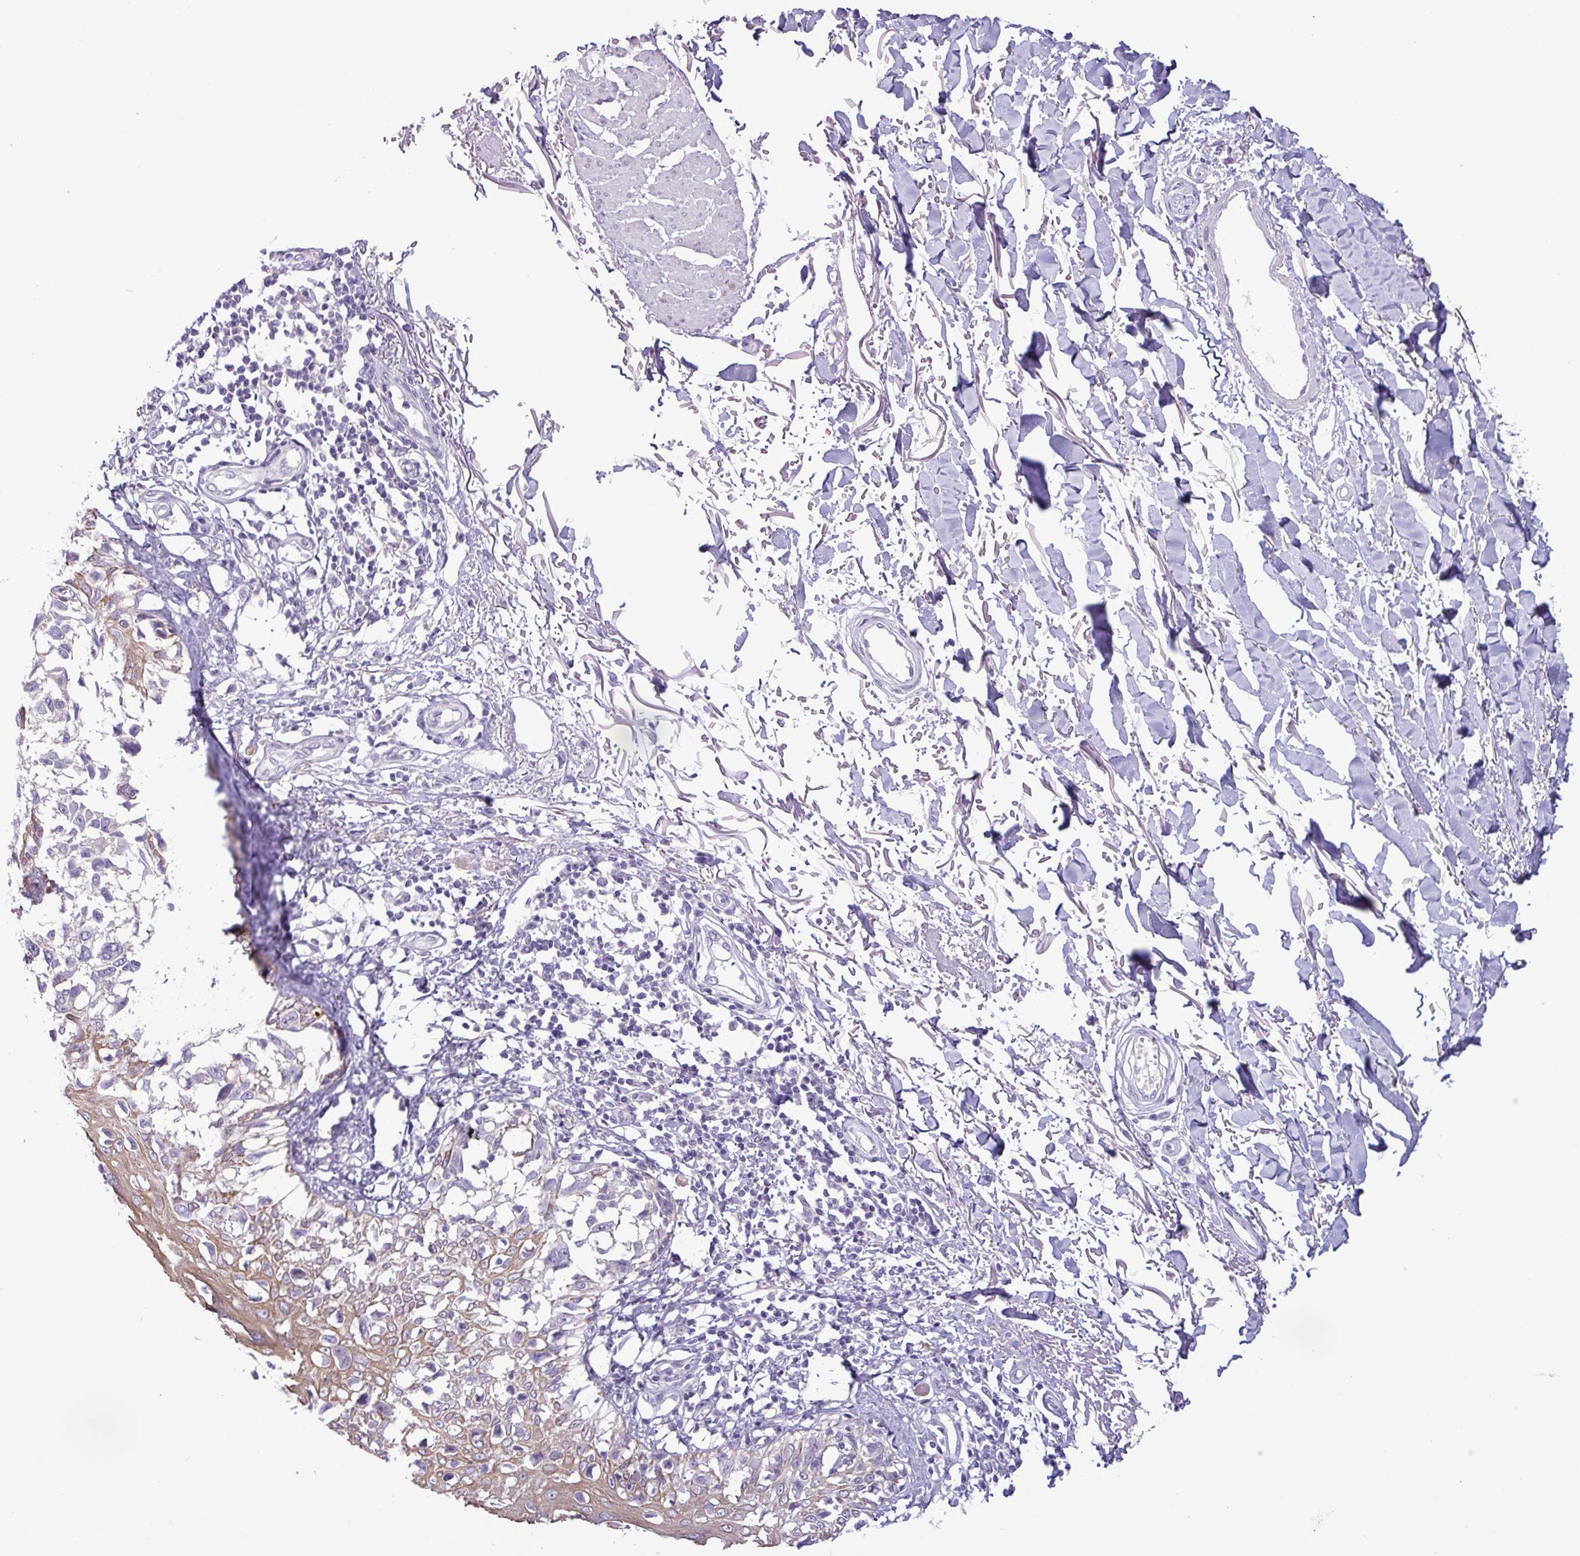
{"staining": {"intensity": "negative", "quantity": "none", "location": "none"}, "tissue": "melanoma", "cell_type": "Tumor cells", "image_type": "cancer", "snomed": [{"axis": "morphology", "description": "Malignant melanoma, NOS"}, {"axis": "topography", "description": "Skin"}], "caption": "Protein analysis of melanoma displays no significant expression in tumor cells.", "gene": "PNLDC1", "patient": {"sex": "male", "age": 73}}